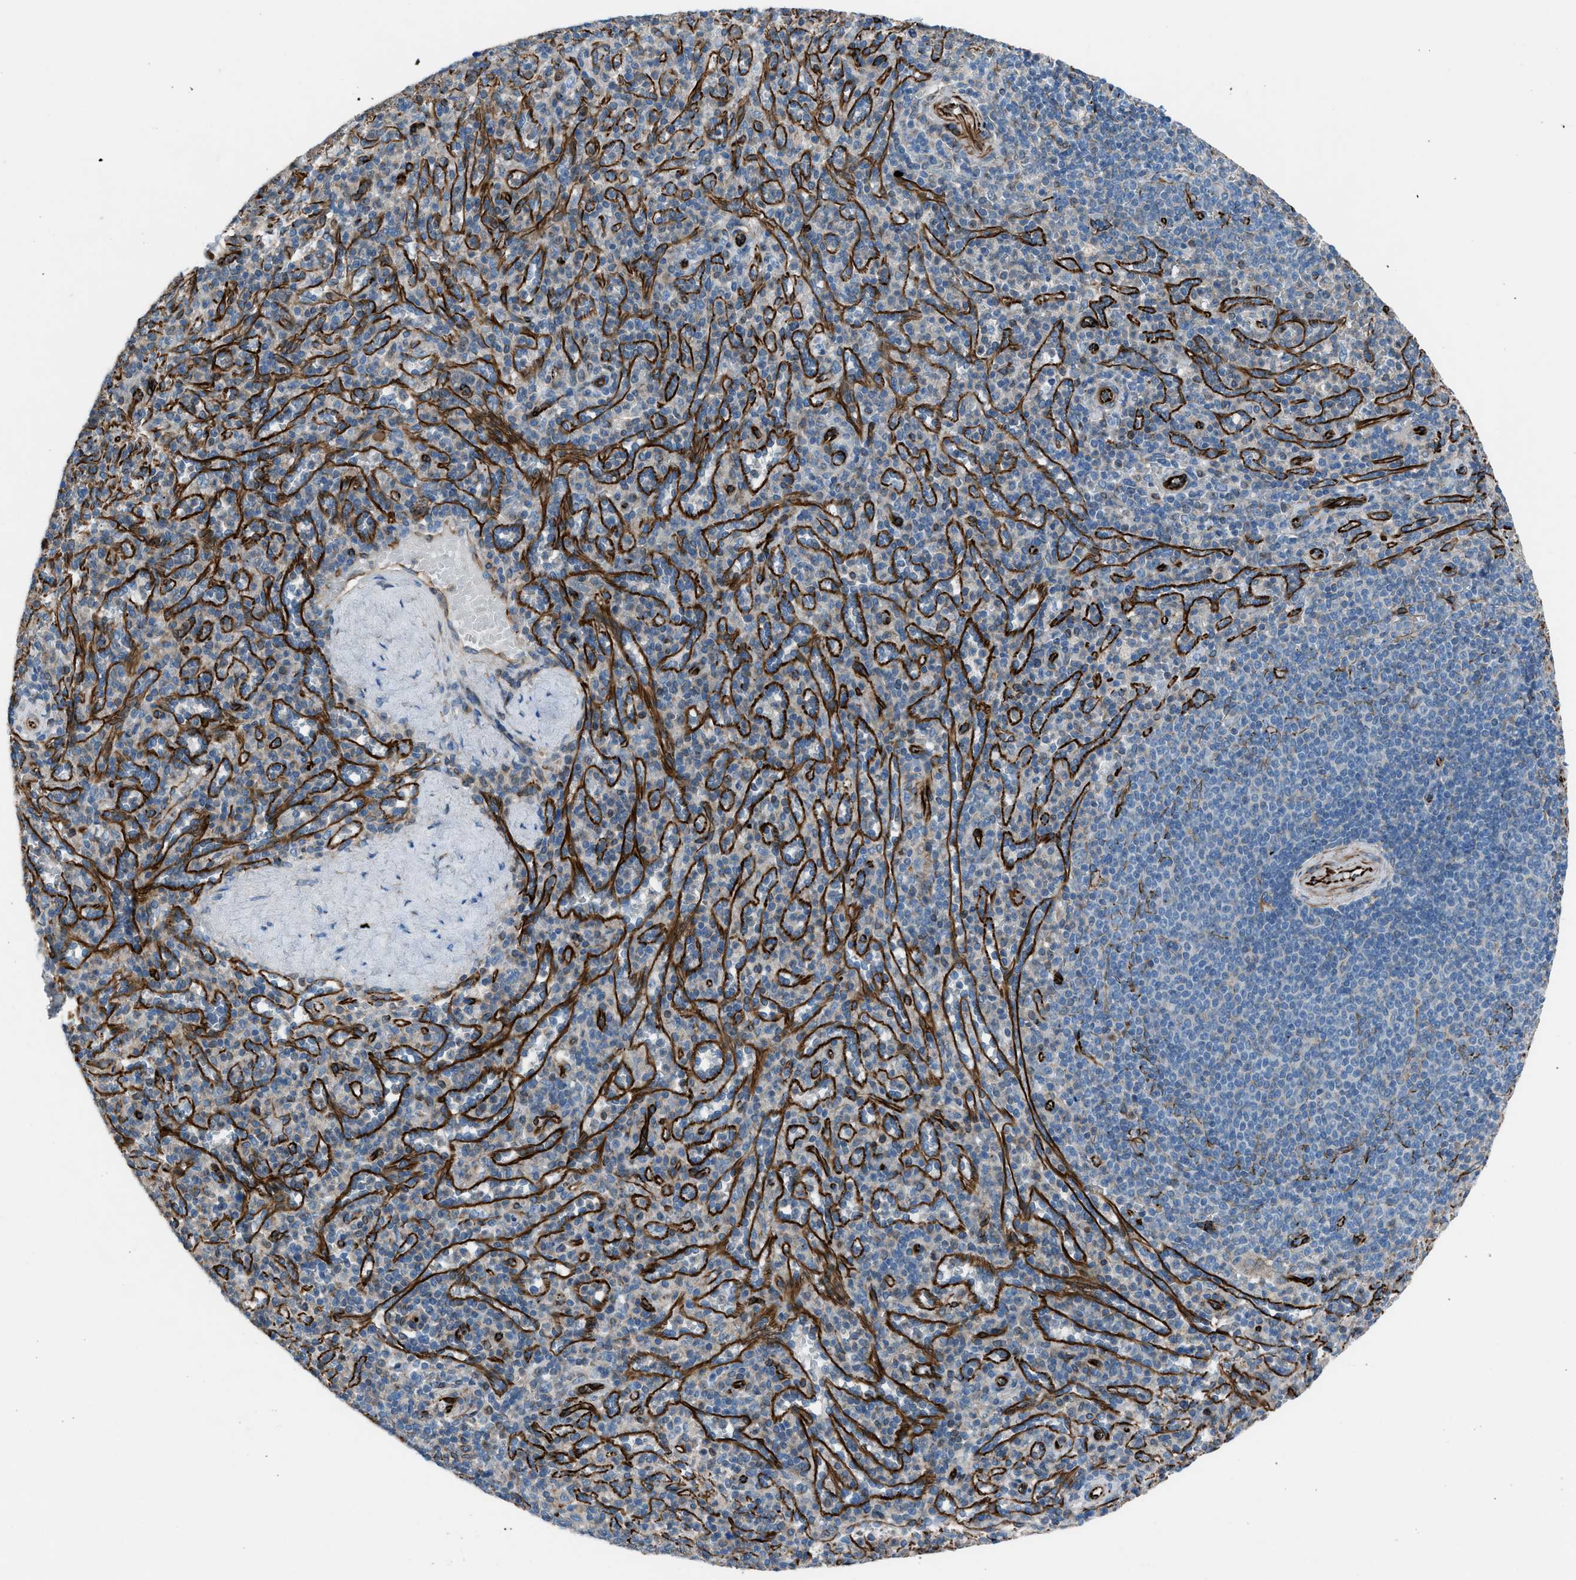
{"staining": {"intensity": "weak", "quantity": "25%-75%", "location": "cytoplasmic/membranous"}, "tissue": "spleen", "cell_type": "Cells in red pulp", "image_type": "normal", "snomed": [{"axis": "morphology", "description": "Normal tissue, NOS"}, {"axis": "topography", "description": "Spleen"}], "caption": "A low amount of weak cytoplasmic/membranous positivity is appreciated in approximately 25%-75% of cells in red pulp in benign spleen.", "gene": "CABP7", "patient": {"sex": "male", "age": 36}}